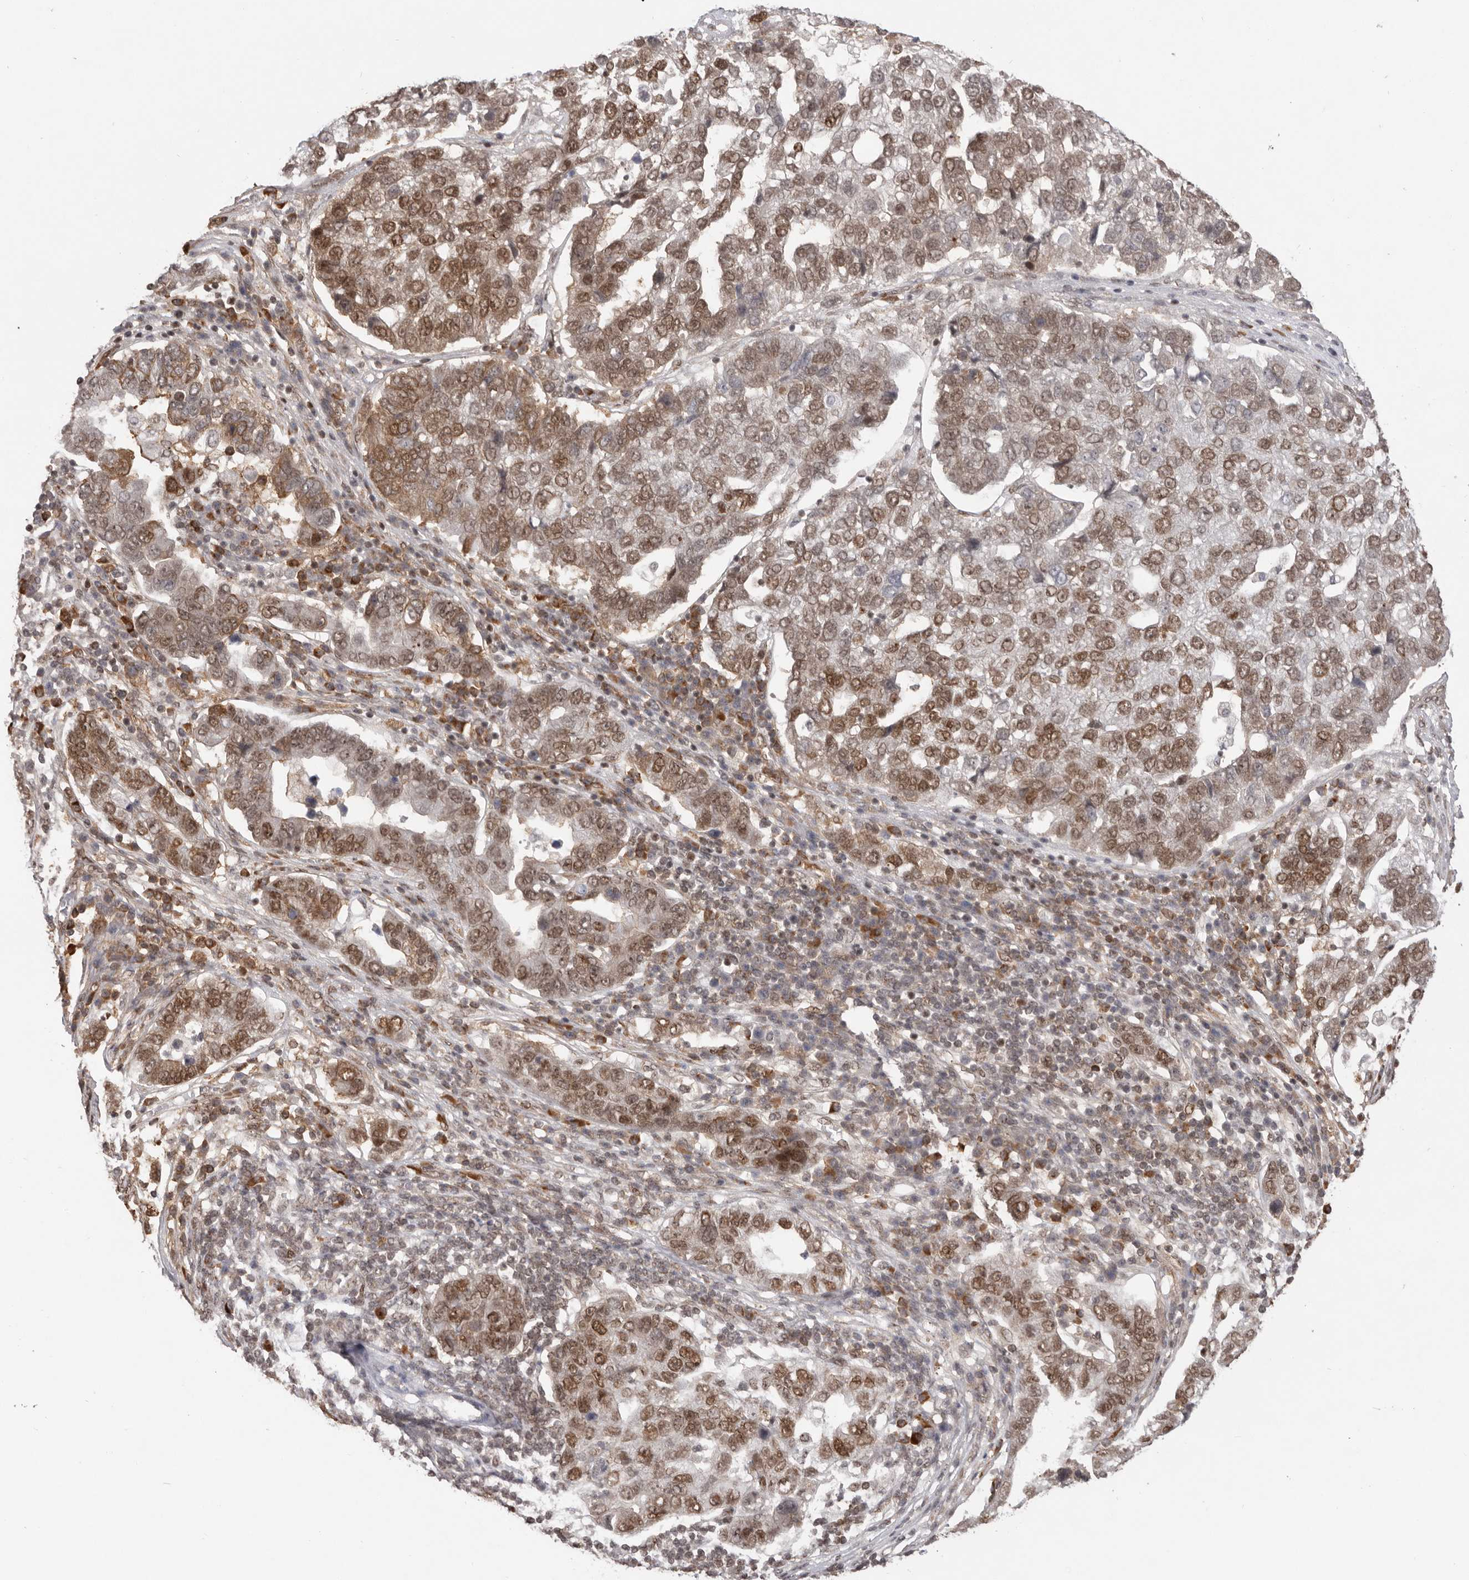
{"staining": {"intensity": "moderate", "quantity": ">75%", "location": "nuclear"}, "tissue": "pancreatic cancer", "cell_type": "Tumor cells", "image_type": "cancer", "snomed": [{"axis": "morphology", "description": "Adenocarcinoma, NOS"}, {"axis": "topography", "description": "Pancreas"}], "caption": "Protein positivity by immunohistochemistry (IHC) reveals moderate nuclear positivity in about >75% of tumor cells in pancreatic cancer. The protein is shown in brown color, while the nuclei are stained blue.", "gene": "CHTOP", "patient": {"sex": "female", "age": 61}}